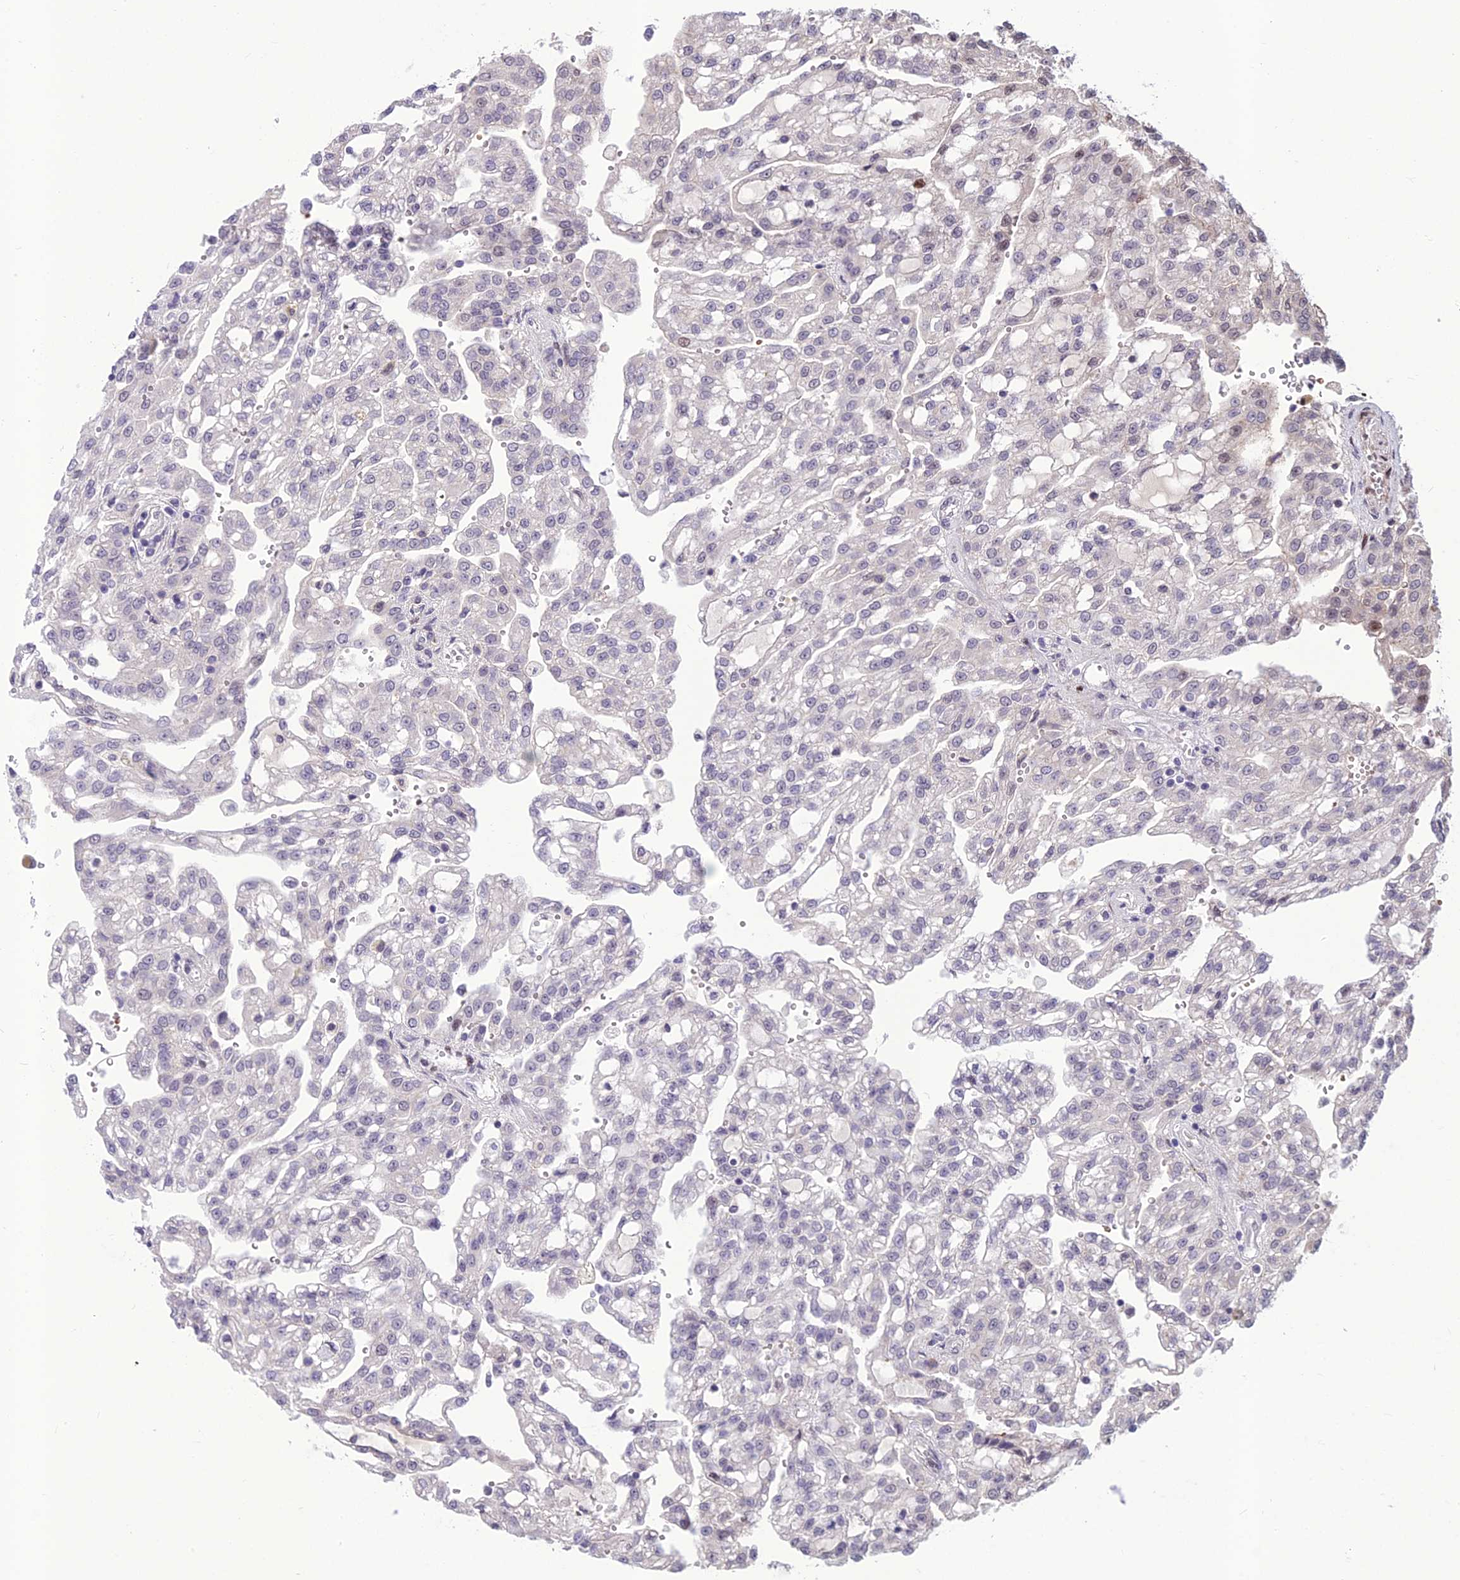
{"staining": {"intensity": "negative", "quantity": "none", "location": "none"}, "tissue": "renal cancer", "cell_type": "Tumor cells", "image_type": "cancer", "snomed": [{"axis": "morphology", "description": "Adenocarcinoma, NOS"}, {"axis": "topography", "description": "Kidney"}], "caption": "High power microscopy micrograph of an immunohistochemistry (IHC) histopathology image of adenocarcinoma (renal), revealing no significant expression in tumor cells.", "gene": "FBRS", "patient": {"sex": "male", "age": 63}}